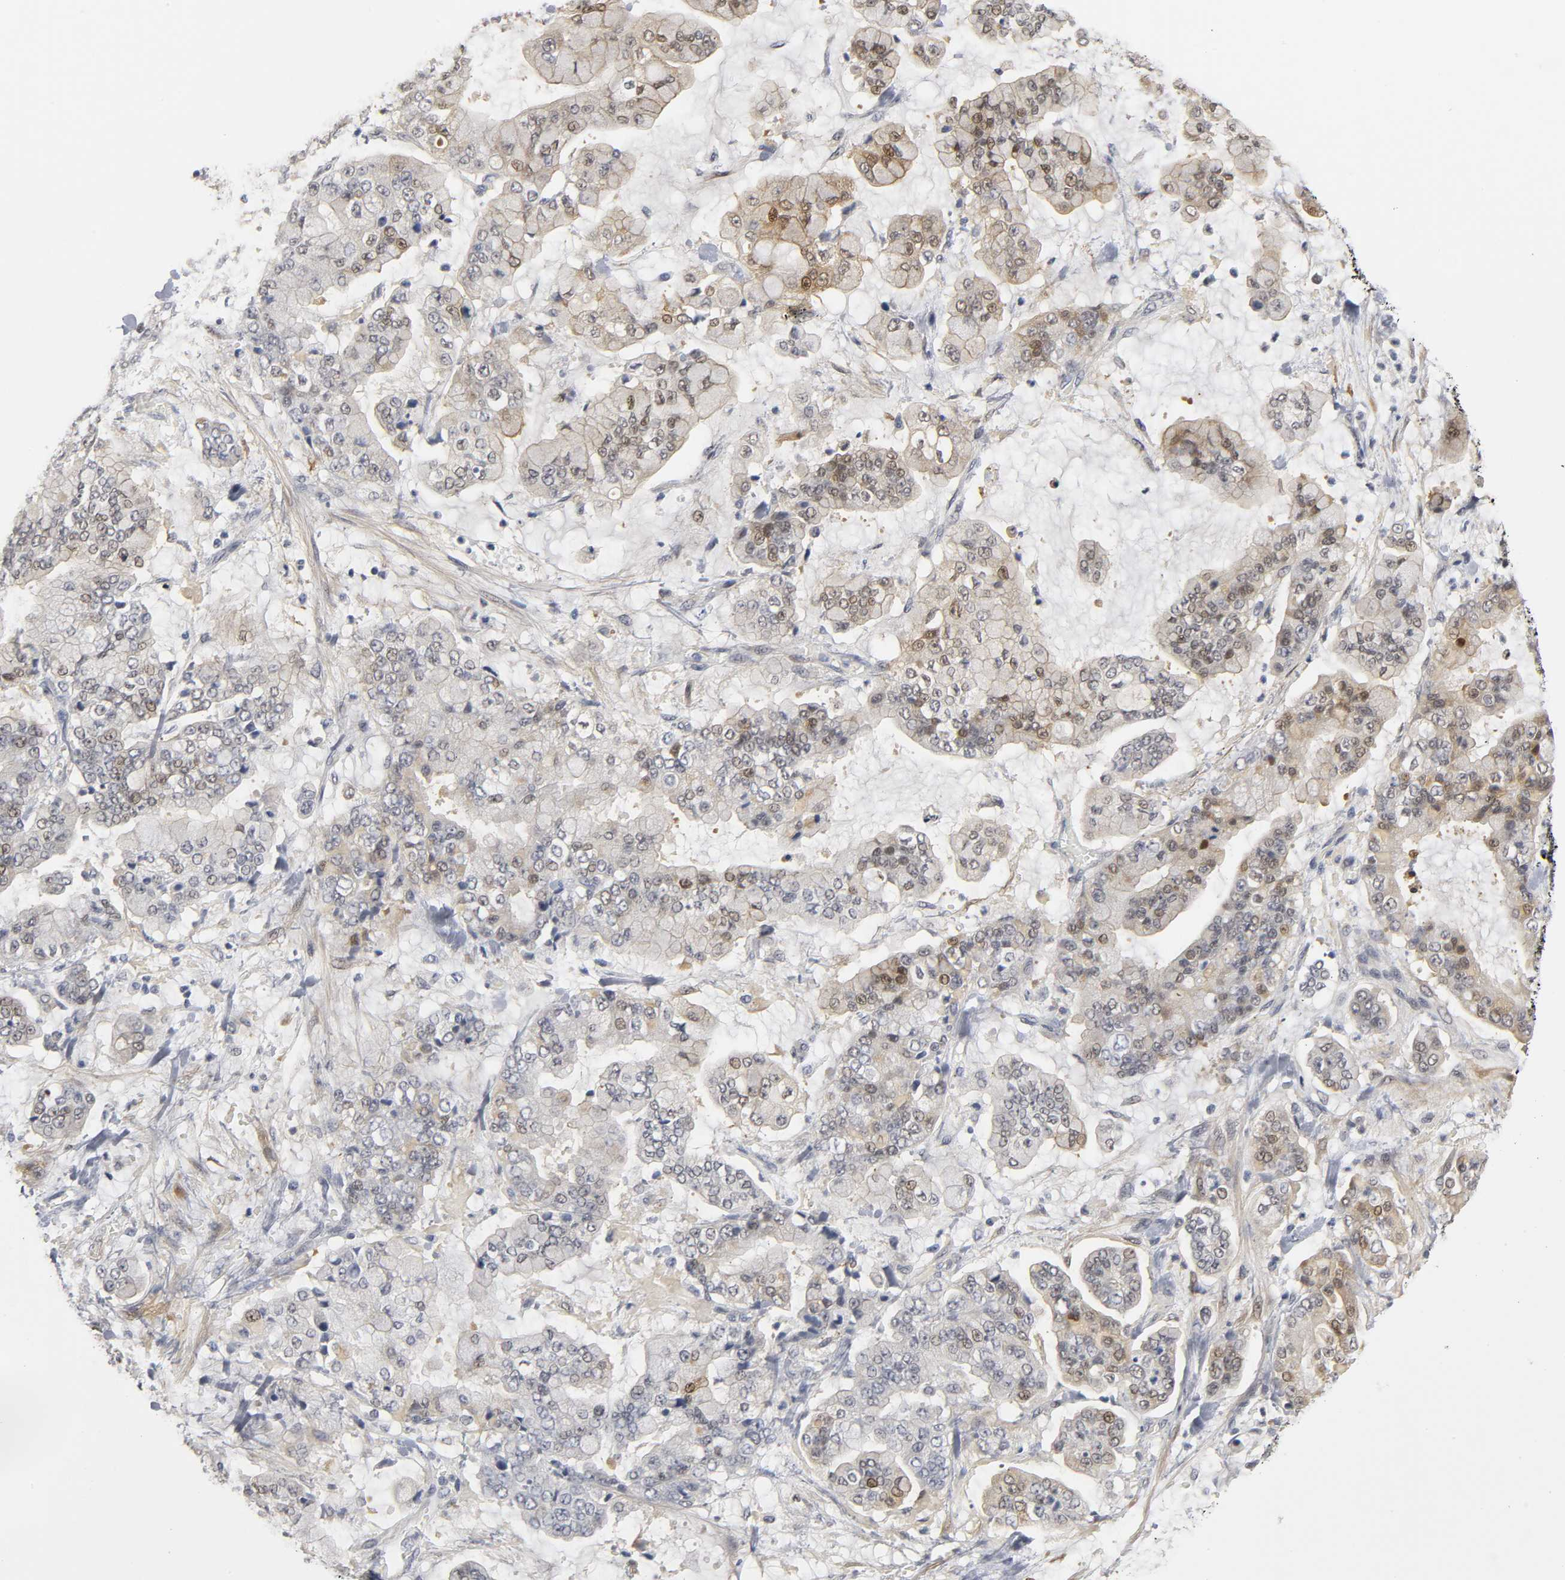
{"staining": {"intensity": "weak", "quantity": "25%-75%", "location": "cytoplasmic/membranous,nuclear"}, "tissue": "stomach cancer", "cell_type": "Tumor cells", "image_type": "cancer", "snomed": [{"axis": "morphology", "description": "Normal tissue, NOS"}, {"axis": "morphology", "description": "Adenocarcinoma, NOS"}, {"axis": "topography", "description": "Stomach, upper"}, {"axis": "topography", "description": "Stomach"}], "caption": "Human stomach cancer (adenocarcinoma) stained with a brown dye exhibits weak cytoplasmic/membranous and nuclear positive expression in approximately 25%-75% of tumor cells.", "gene": "PDLIM3", "patient": {"sex": "male", "age": 76}}